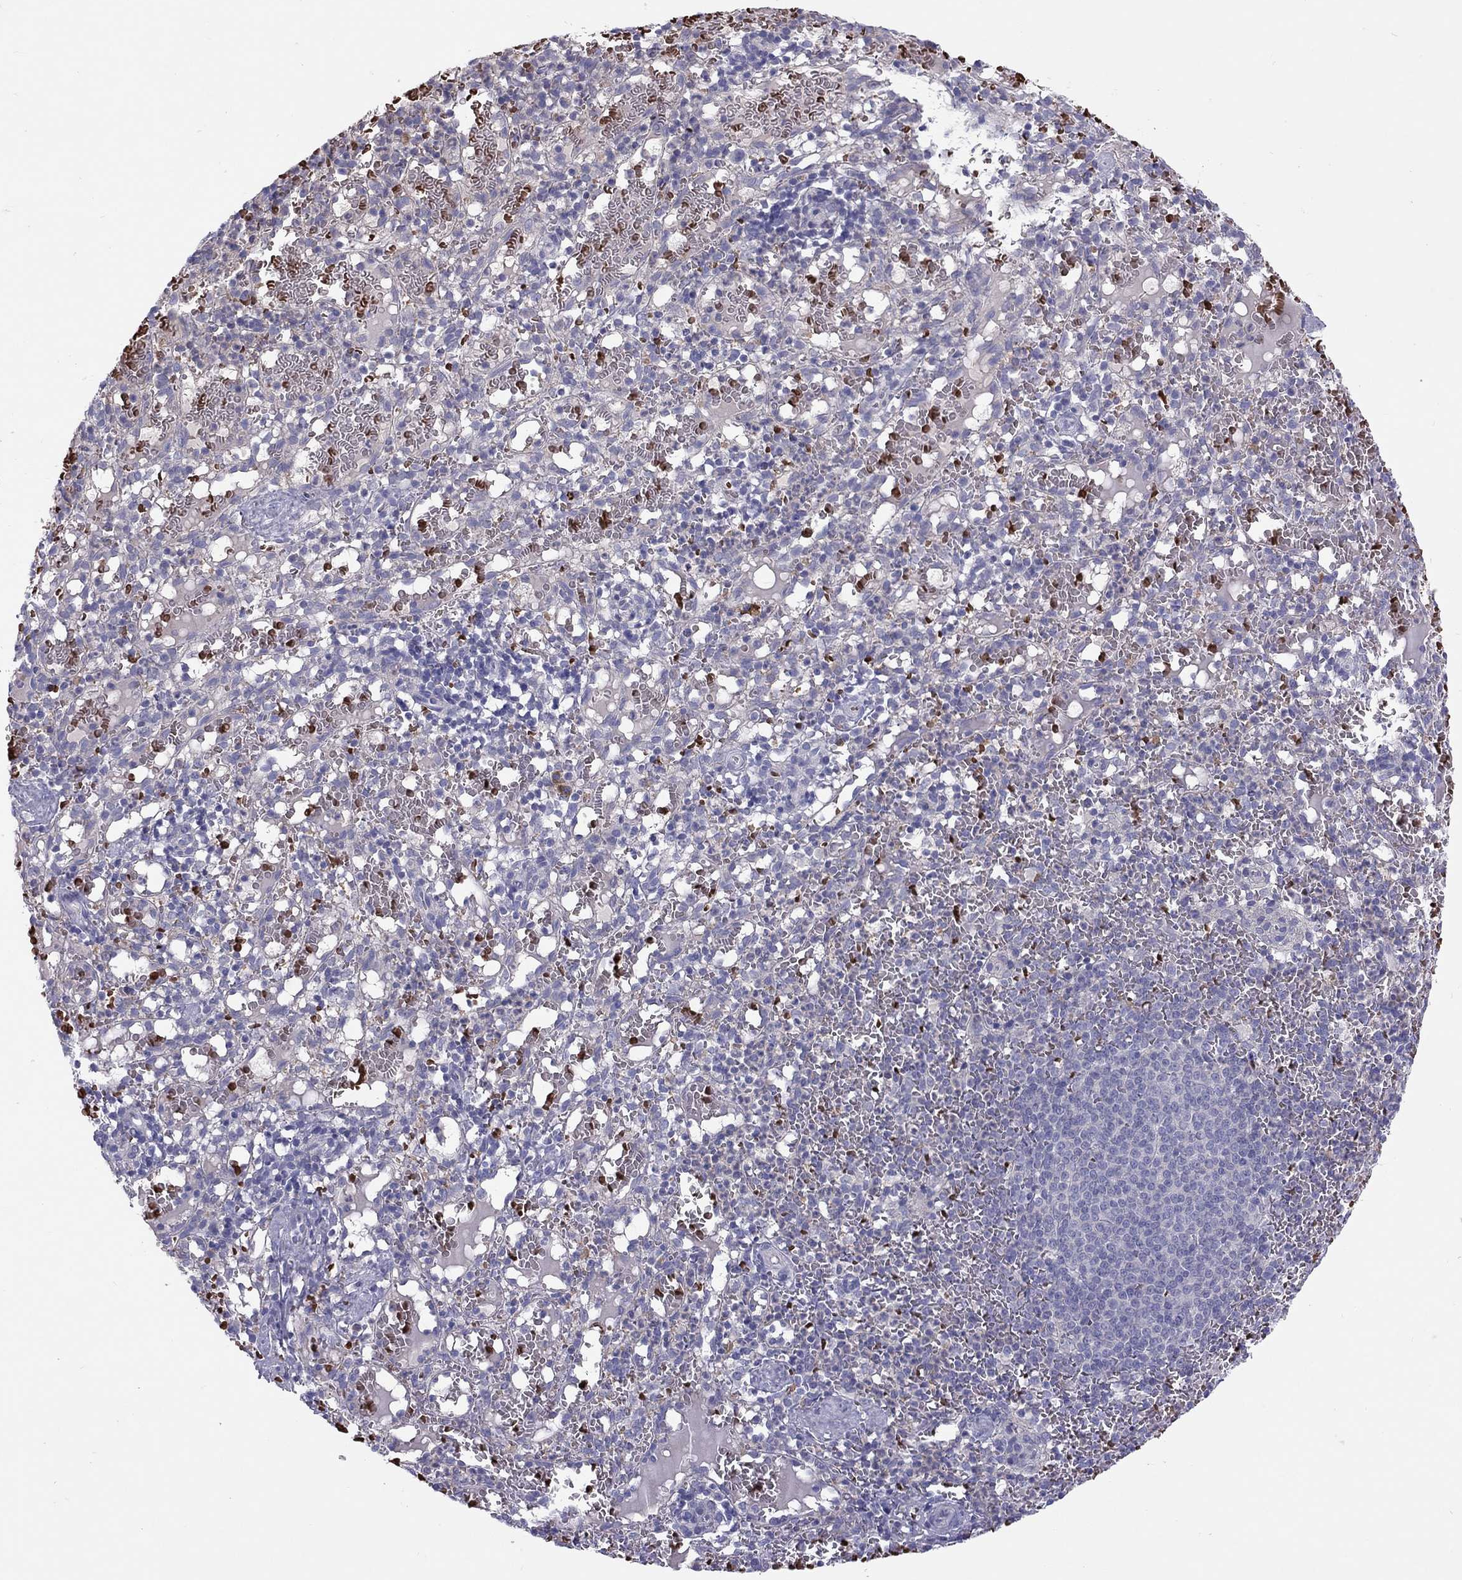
{"staining": {"intensity": "weak", "quantity": "<25%", "location": "cytoplasmic/membranous"}, "tissue": "spleen", "cell_type": "Cells in red pulp", "image_type": "normal", "snomed": [{"axis": "morphology", "description": "Normal tissue, NOS"}, {"axis": "topography", "description": "Spleen"}], "caption": "There is no significant positivity in cells in red pulp of spleen. (DAB immunohistochemistry visualized using brightfield microscopy, high magnification).", "gene": "FRMD1", "patient": {"sex": "male", "age": 11}}